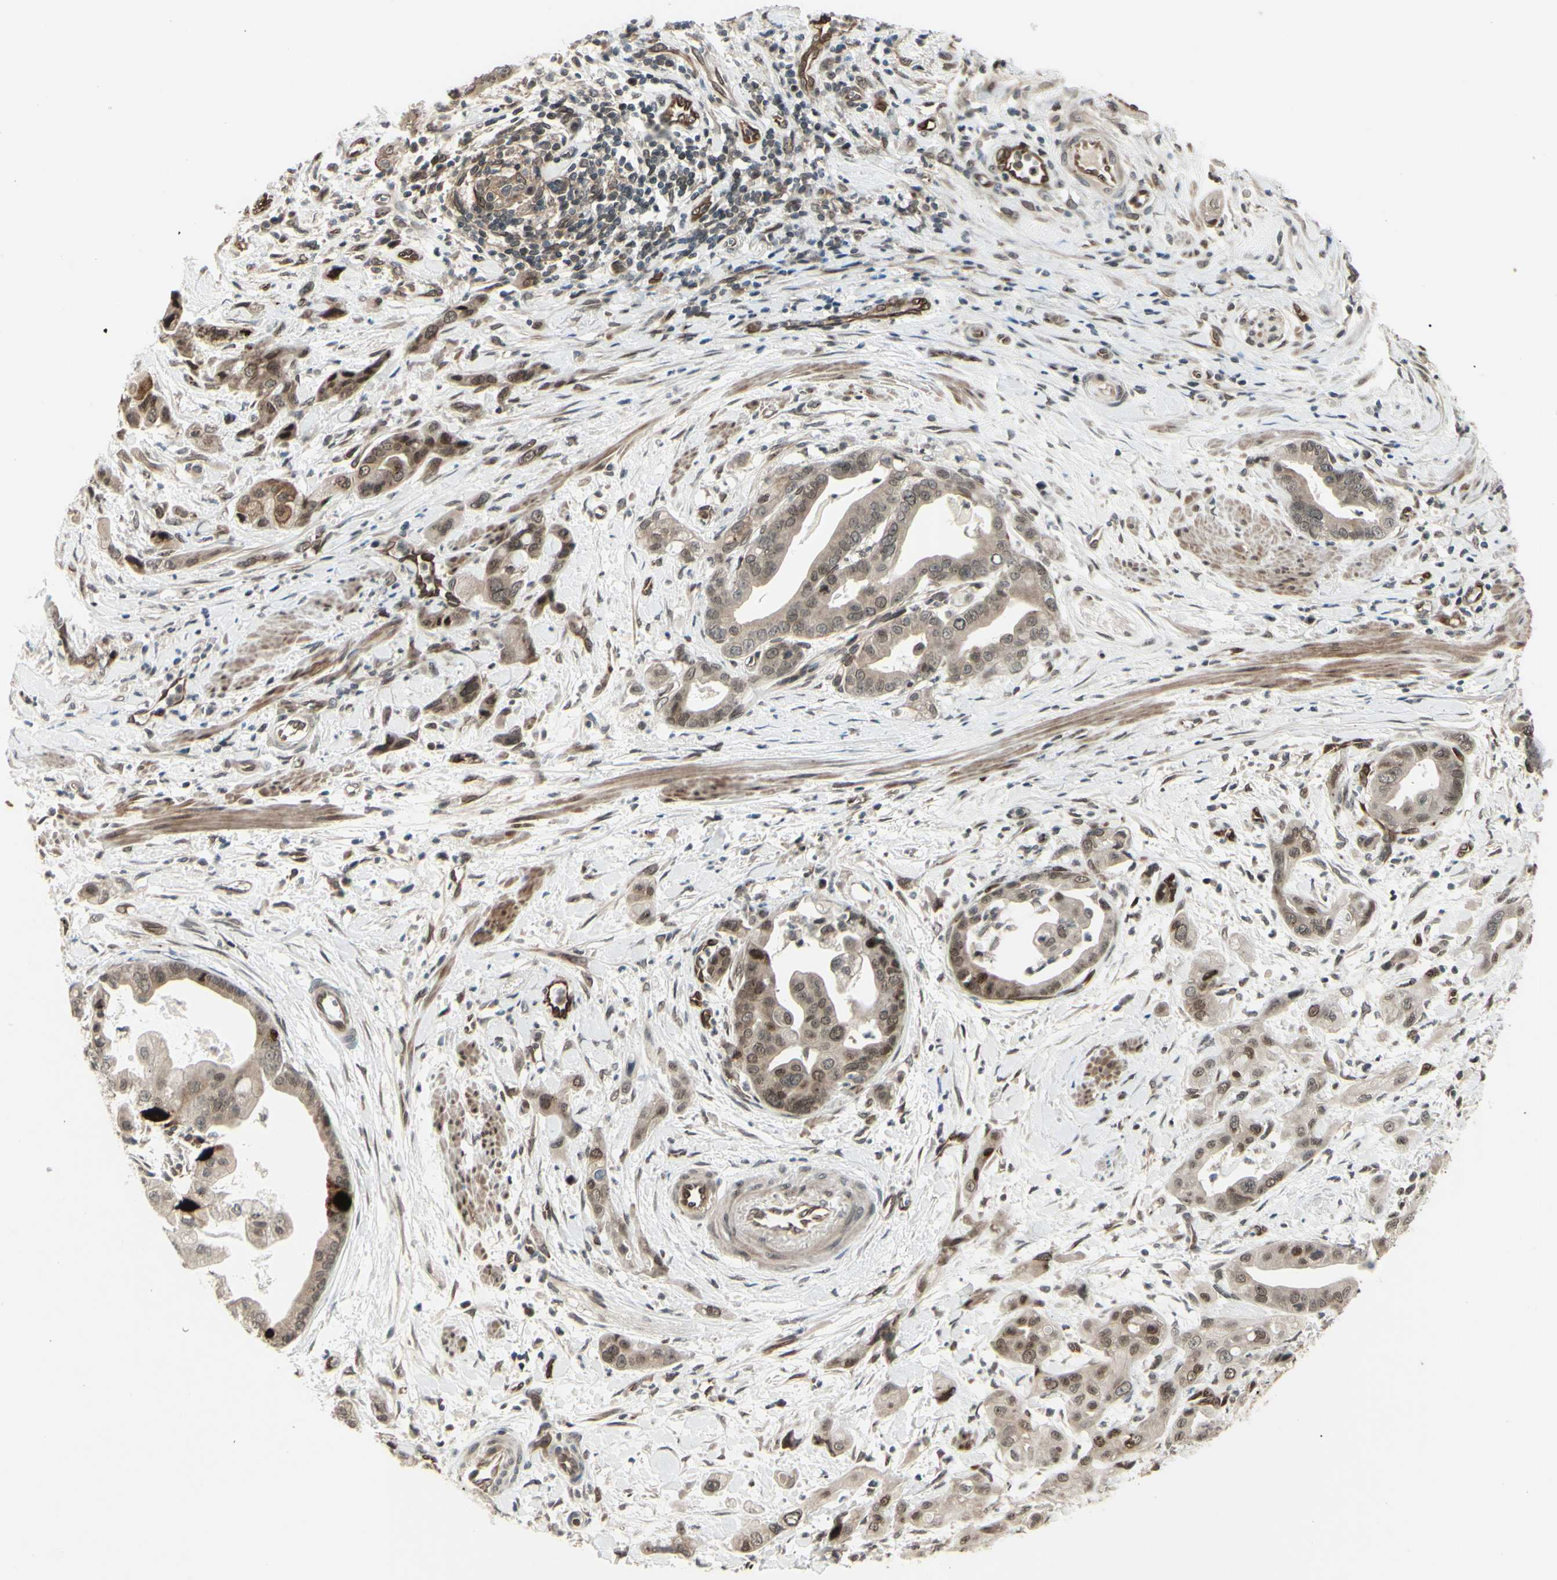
{"staining": {"intensity": "moderate", "quantity": ">75%", "location": "cytoplasmic/membranous,nuclear"}, "tissue": "pancreatic cancer", "cell_type": "Tumor cells", "image_type": "cancer", "snomed": [{"axis": "morphology", "description": "Adenocarcinoma, NOS"}, {"axis": "topography", "description": "Pancreas"}], "caption": "A medium amount of moderate cytoplasmic/membranous and nuclear positivity is appreciated in approximately >75% of tumor cells in pancreatic cancer tissue. (Stains: DAB in brown, nuclei in blue, Microscopy: brightfield microscopy at high magnification).", "gene": "MLF2", "patient": {"sex": "female", "age": 75}}